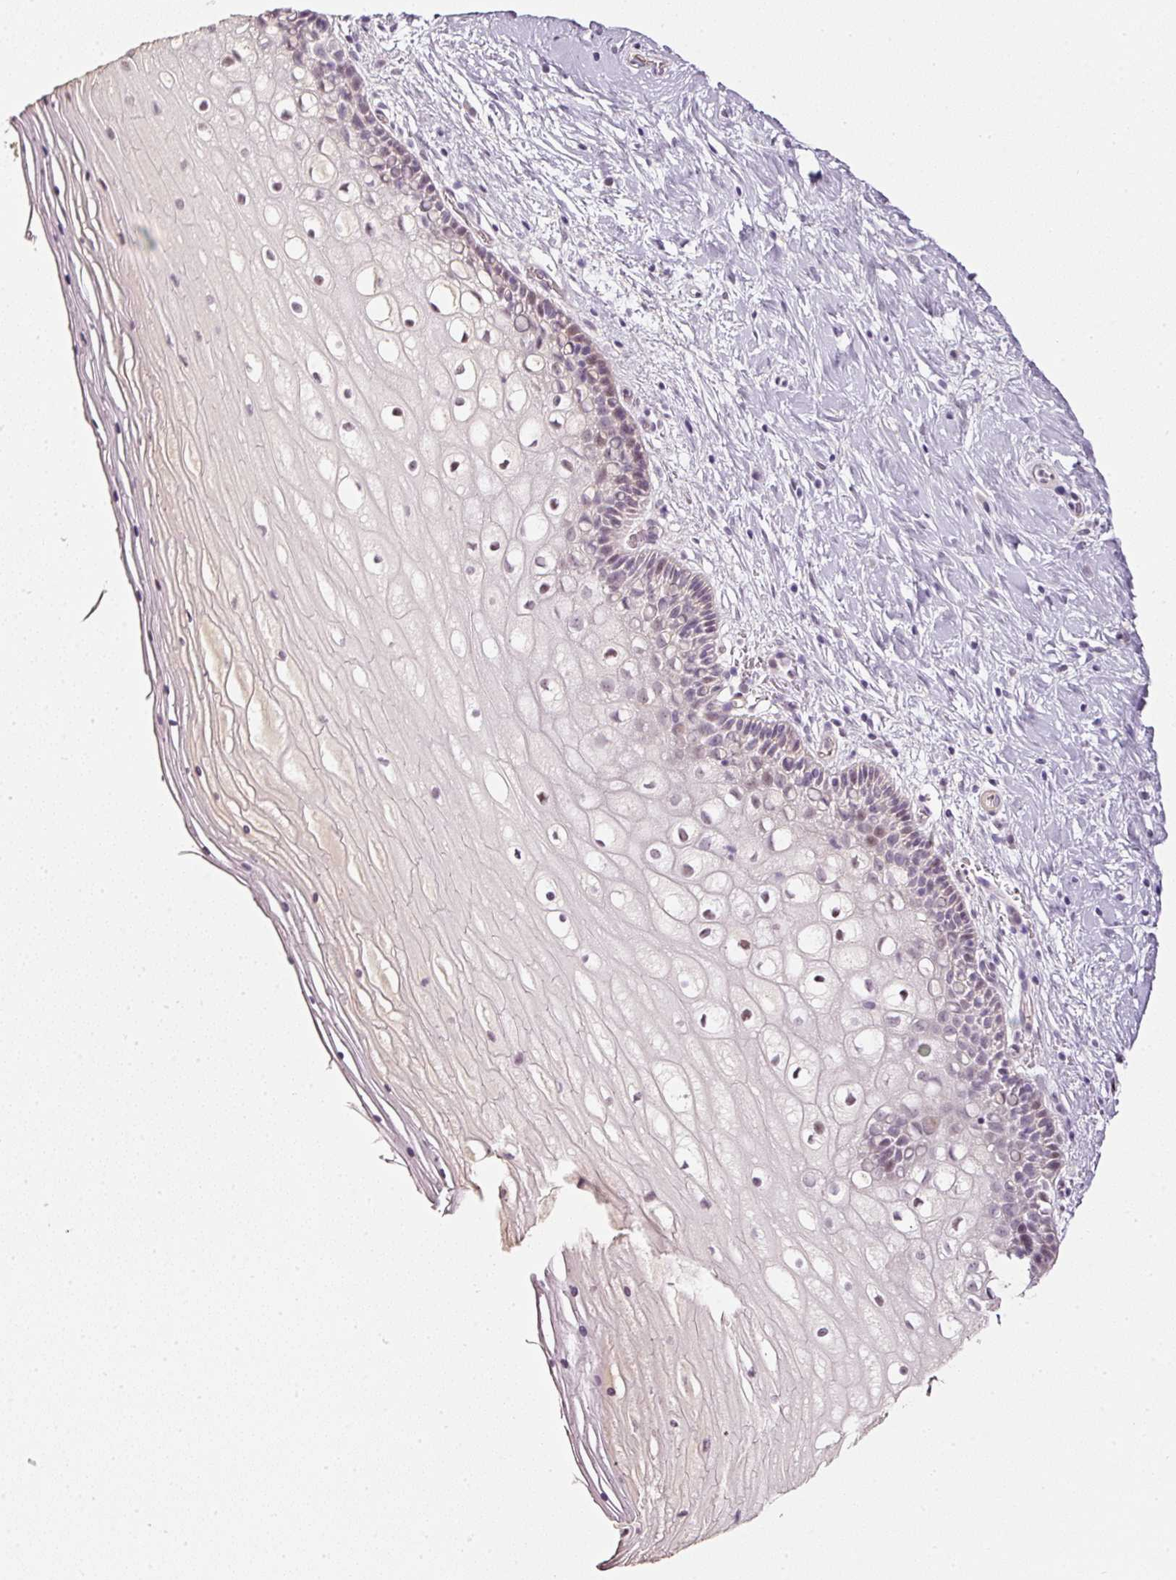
{"staining": {"intensity": "weak", "quantity": "<25%", "location": "nuclear"}, "tissue": "cervix", "cell_type": "Glandular cells", "image_type": "normal", "snomed": [{"axis": "morphology", "description": "Normal tissue, NOS"}, {"axis": "topography", "description": "Cervix"}], "caption": "The histopathology image exhibits no significant staining in glandular cells of cervix.", "gene": "TOGARAM1", "patient": {"sex": "female", "age": 36}}